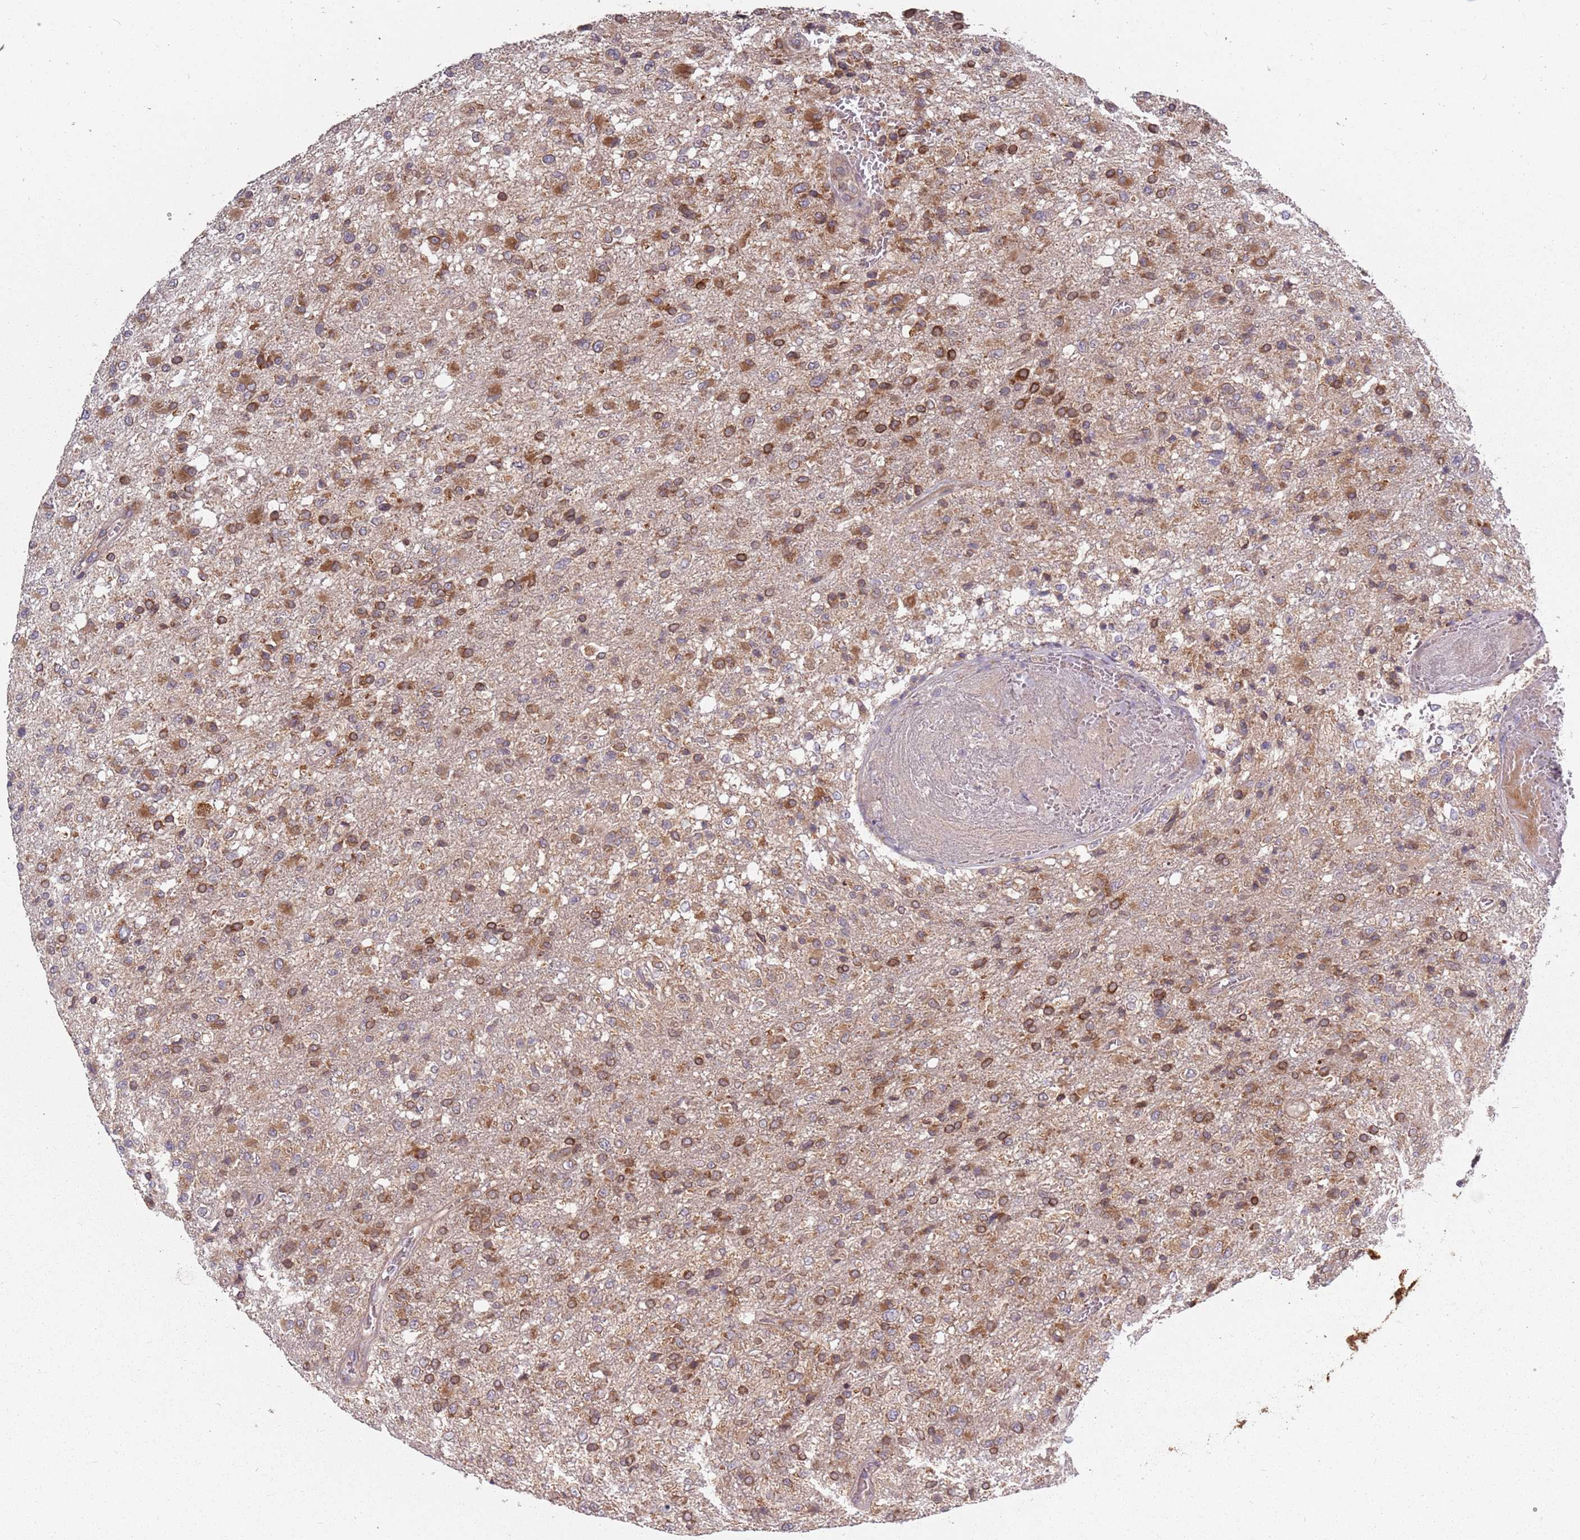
{"staining": {"intensity": "moderate", "quantity": ">75%", "location": "cytoplasmic/membranous"}, "tissue": "glioma", "cell_type": "Tumor cells", "image_type": "cancer", "snomed": [{"axis": "morphology", "description": "Glioma, malignant, High grade"}, {"axis": "topography", "description": "Brain"}], "caption": "A photomicrograph of high-grade glioma (malignant) stained for a protein exhibits moderate cytoplasmic/membranous brown staining in tumor cells.", "gene": "PLD6", "patient": {"sex": "female", "age": 74}}